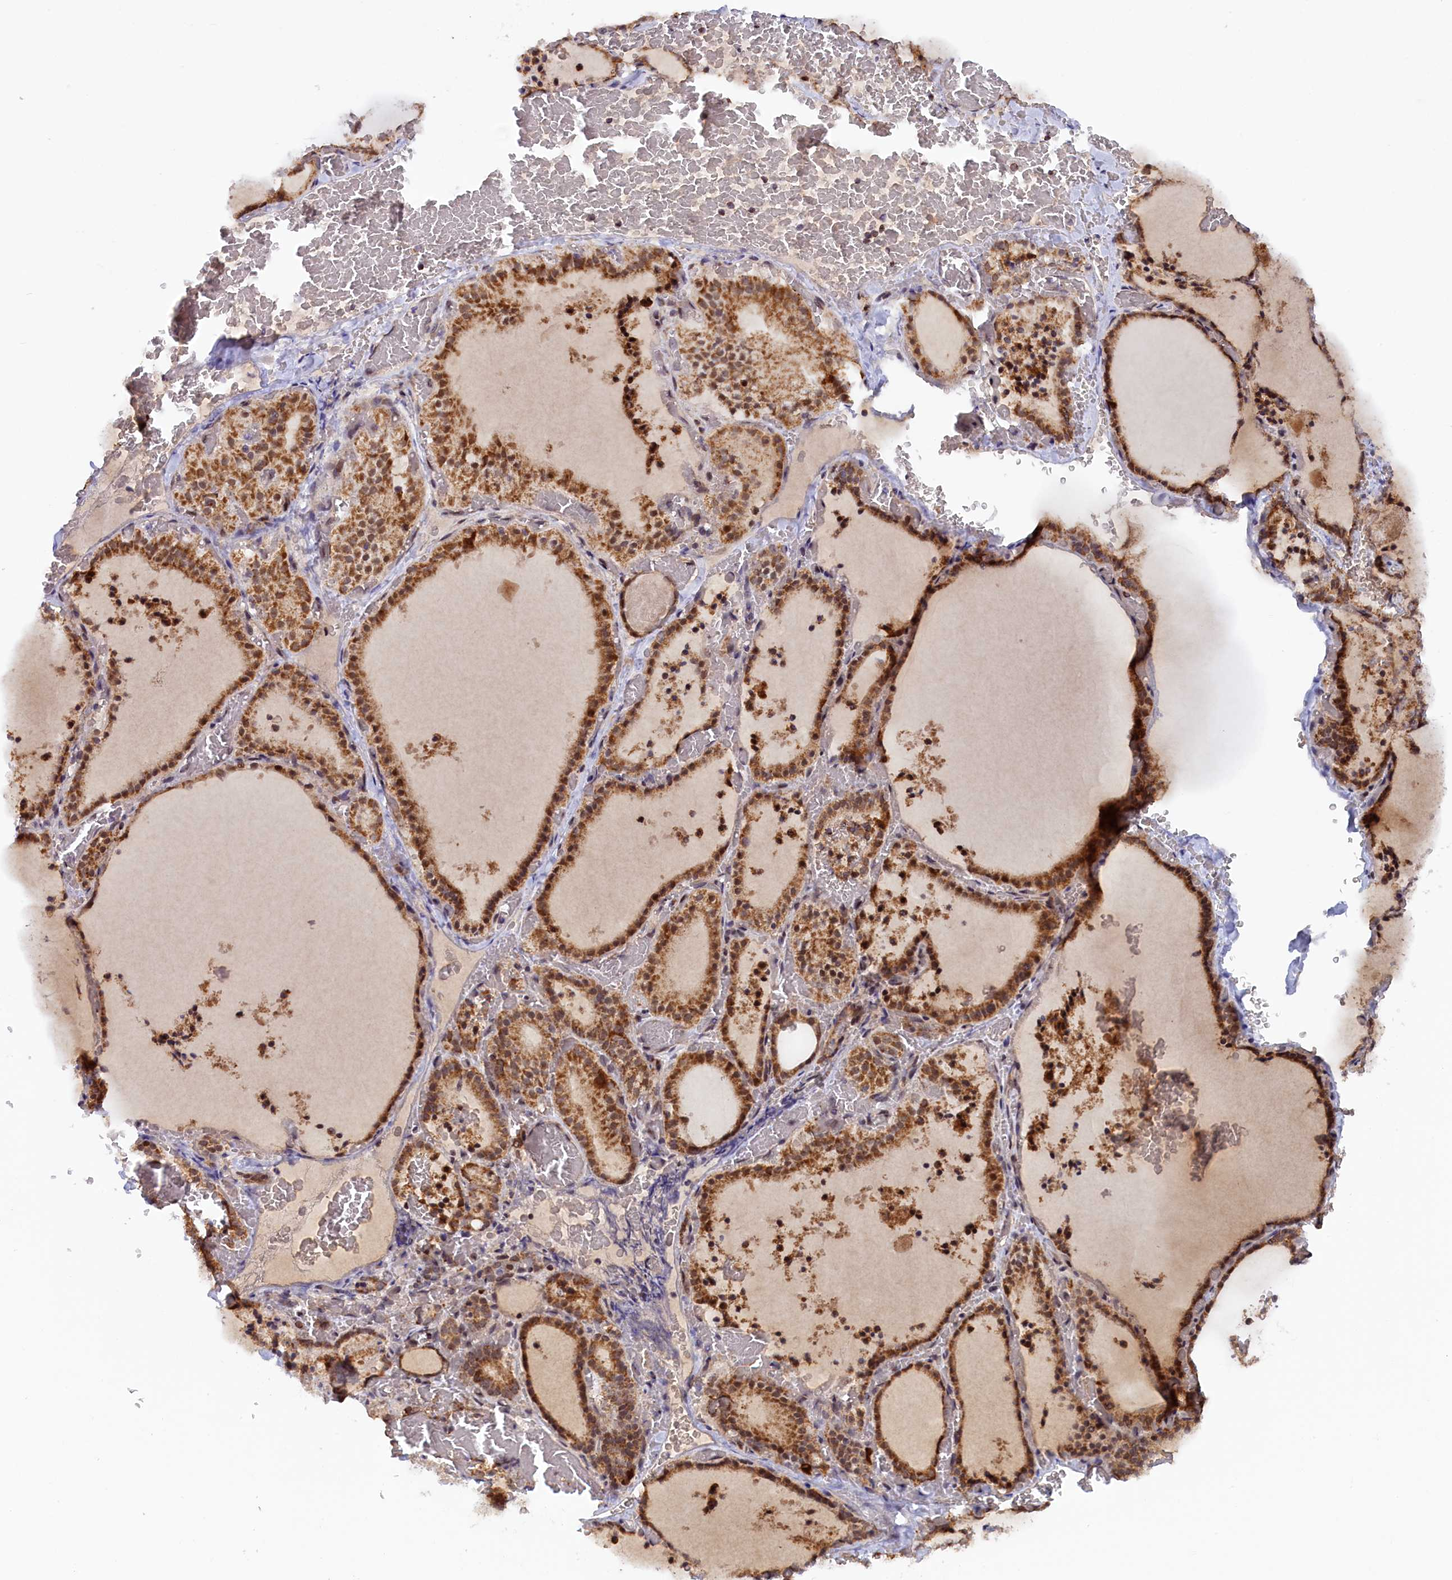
{"staining": {"intensity": "strong", "quantity": ">75%", "location": "cytoplasmic/membranous"}, "tissue": "thyroid gland", "cell_type": "Glandular cells", "image_type": "normal", "snomed": [{"axis": "morphology", "description": "Normal tissue, NOS"}, {"axis": "topography", "description": "Thyroid gland"}], "caption": "High-magnification brightfield microscopy of unremarkable thyroid gland stained with DAB (3,3'-diaminobenzidine) (brown) and counterstained with hematoxylin (blue). glandular cells exhibit strong cytoplasmic/membranous expression is identified in about>75% of cells. (DAB (3,3'-diaminobenzidine) = brown stain, brightfield microscopy at high magnification).", "gene": "DUS3L", "patient": {"sex": "female", "age": 39}}